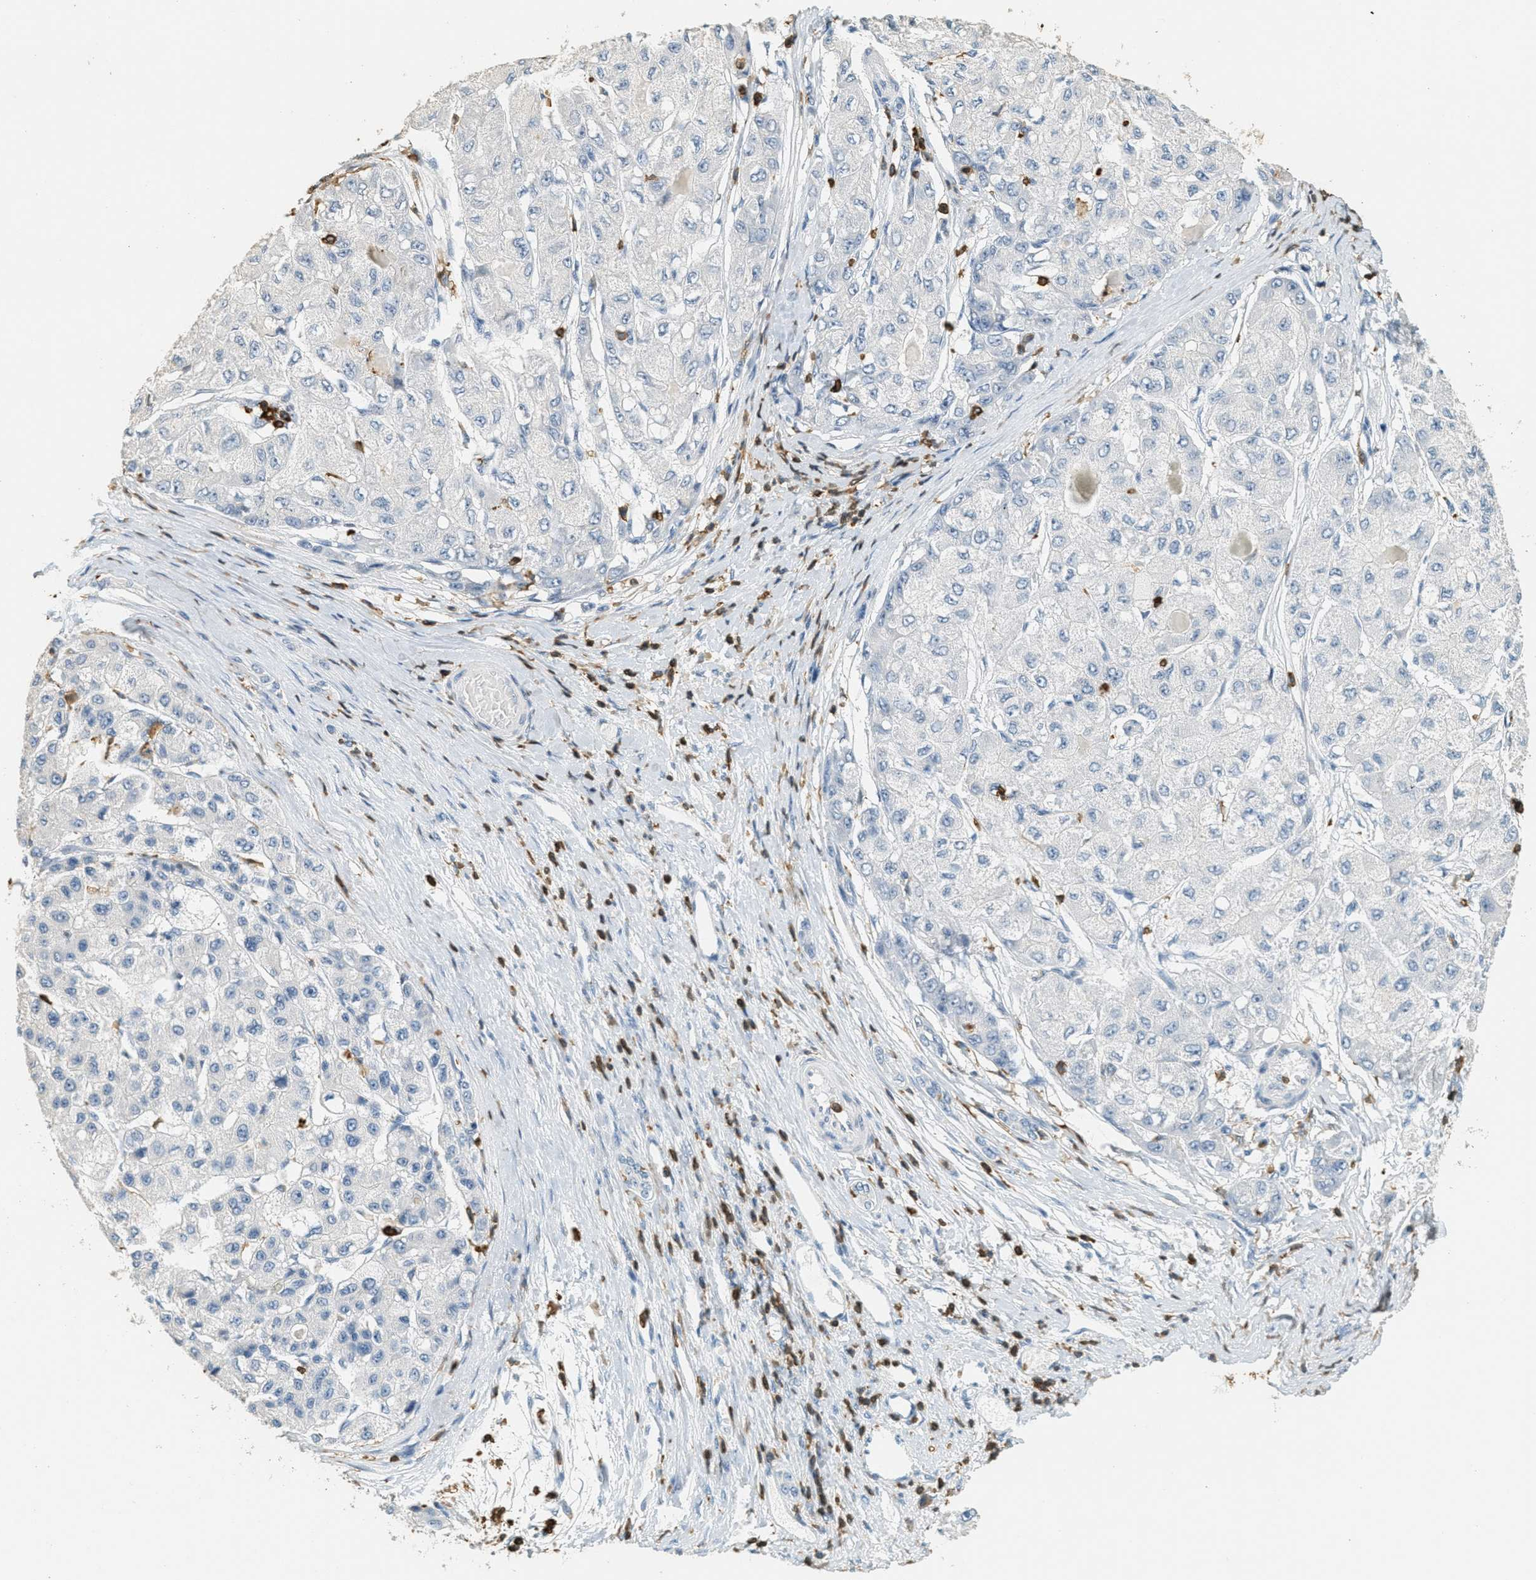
{"staining": {"intensity": "negative", "quantity": "none", "location": "none"}, "tissue": "liver cancer", "cell_type": "Tumor cells", "image_type": "cancer", "snomed": [{"axis": "morphology", "description": "Carcinoma, Hepatocellular, NOS"}, {"axis": "topography", "description": "Liver"}], "caption": "Immunohistochemical staining of liver cancer (hepatocellular carcinoma) reveals no significant positivity in tumor cells. (DAB (3,3'-diaminobenzidine) IHC visualized using brightfield microscopy, high magnification).", "gene": "LSP1", "patient": {"sex": "male", "age": 80}}